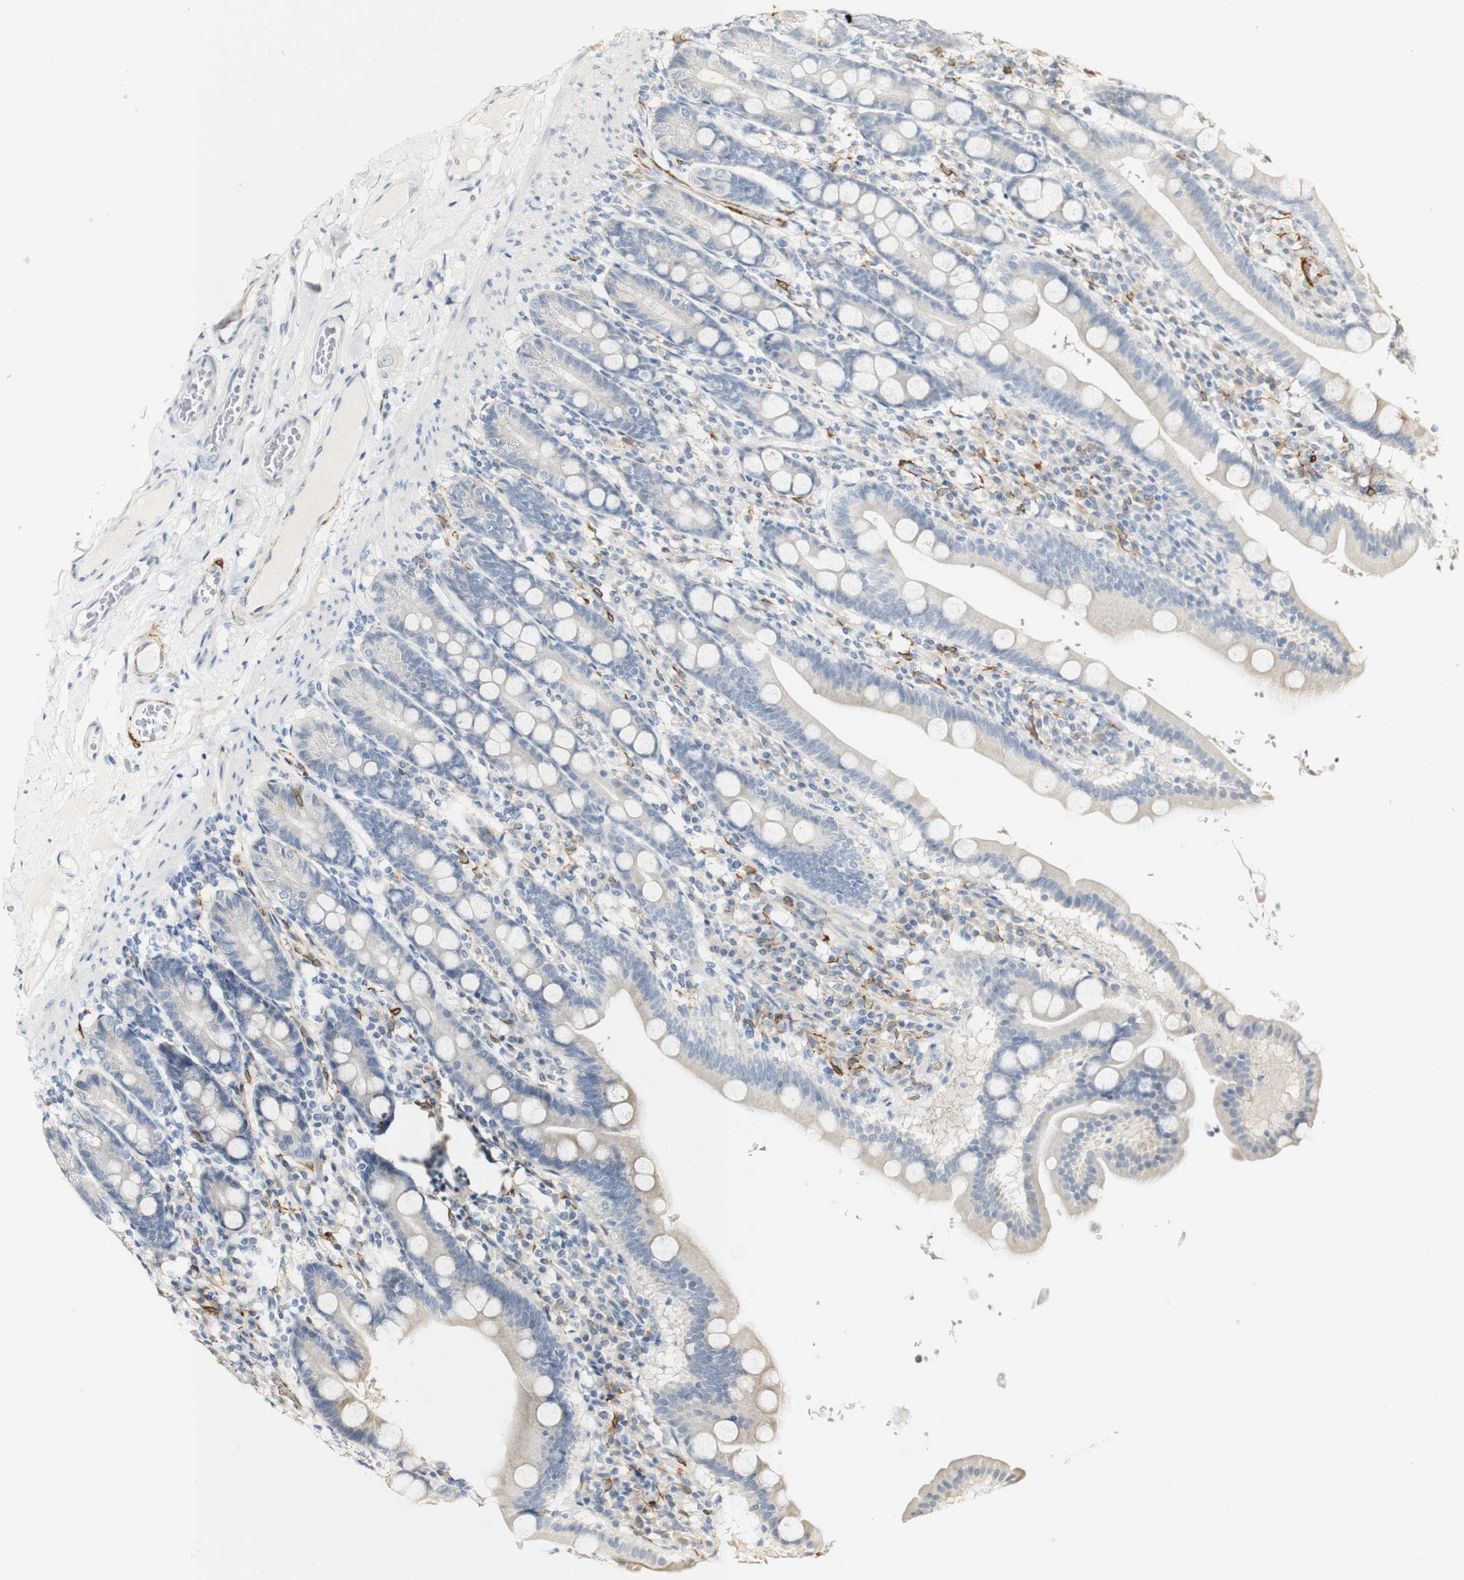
{"staining": {"intensity": "negative", "quantity": "none", "location": "none"}, "tissue": "duodenum", "cell_type": "Glandular cells", "image_type": "normal", "snomed": [{"axis": "morphology", "description": "Normal tissue, NOS"}, {"axis": "topography", "description": "Duodenum"}], "caption": "This is an immunohistochemistry (IHC) micrograph of benign duodenum. There is no staining in glandular cells.", "gene": "FMO3", "patient": {"sex": "male", "age": 50}}